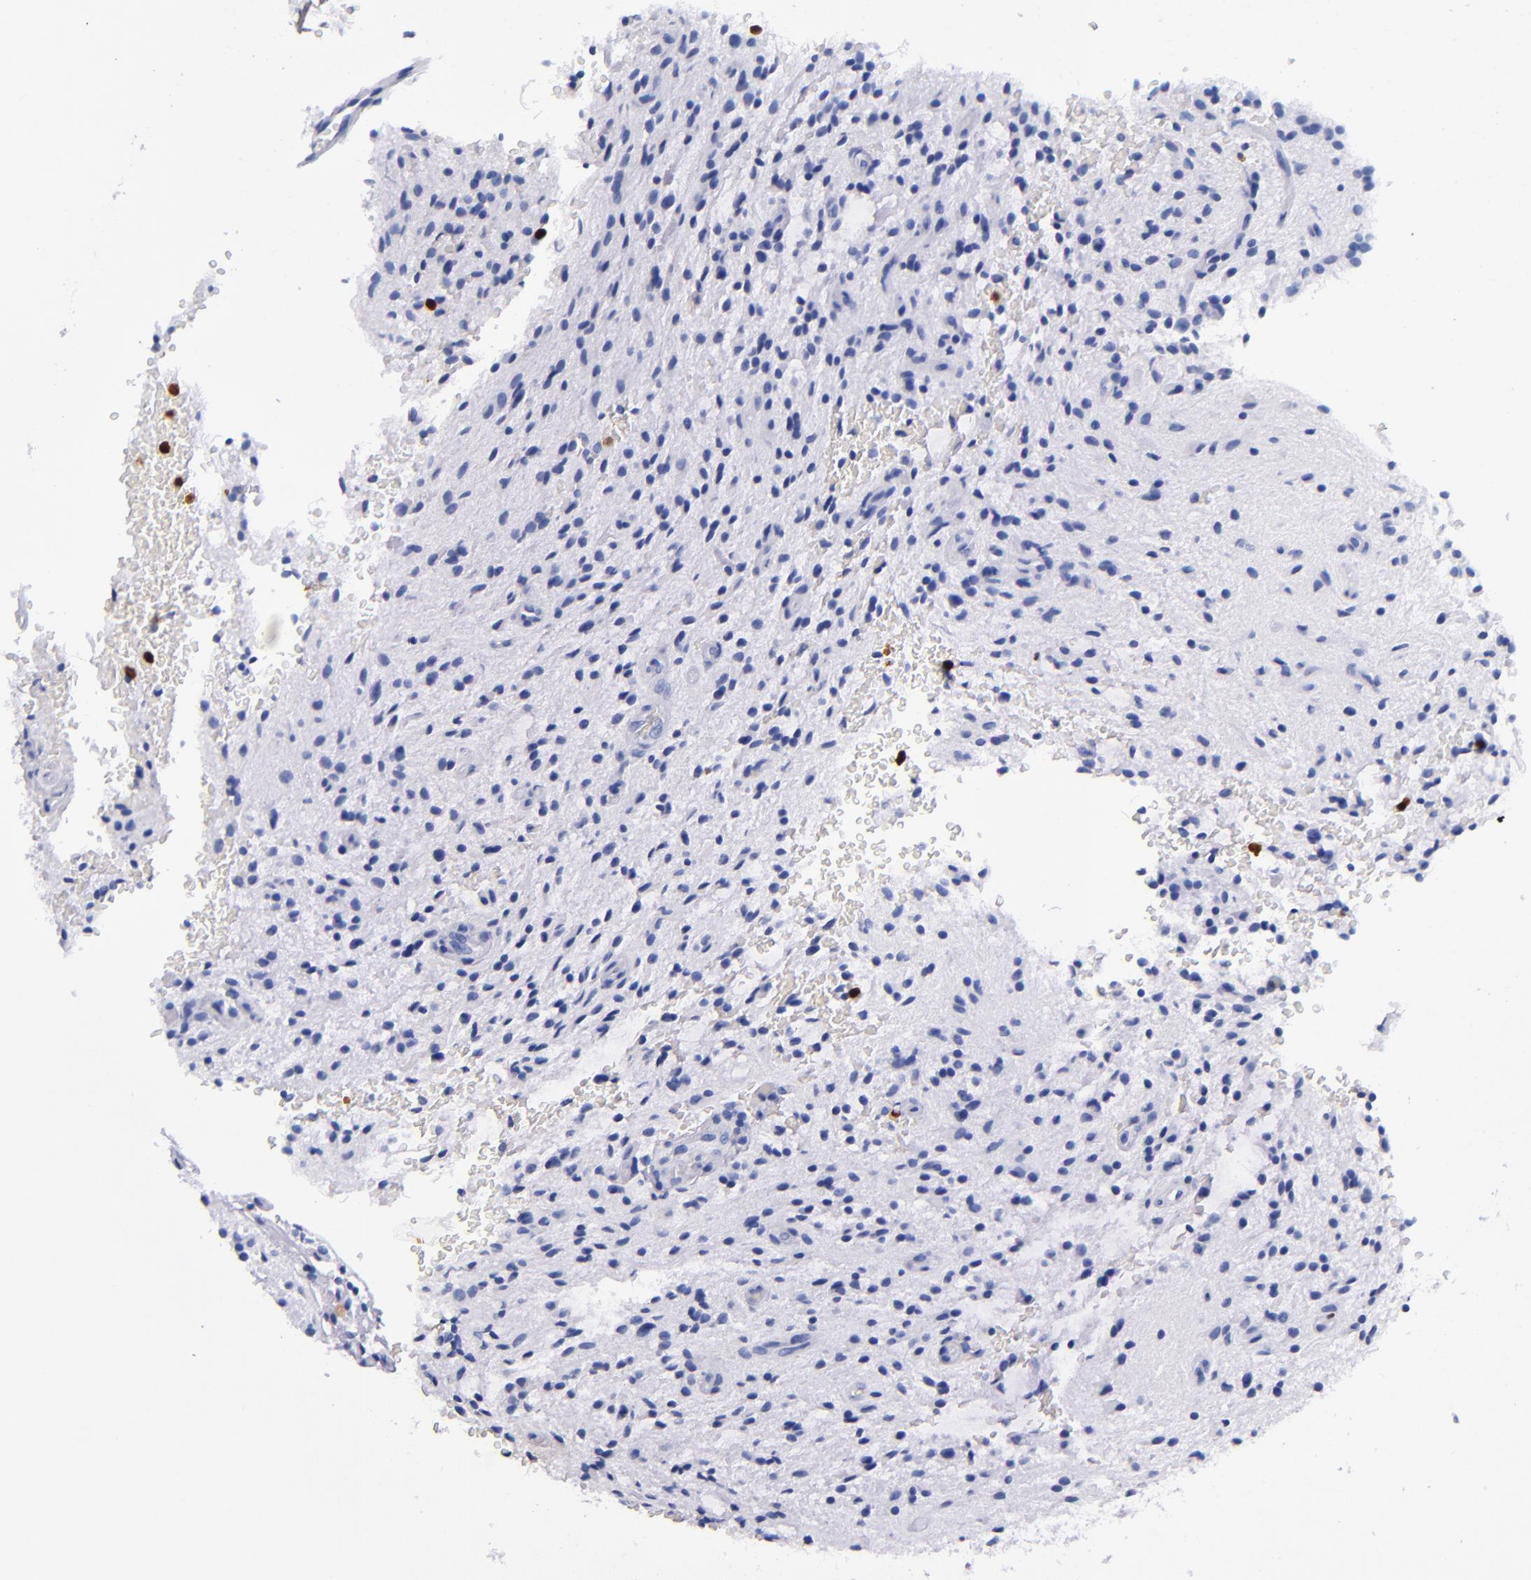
{"staining": {"intensity": "negative", "quantity": "none", "location": "none"}, "tissue": "glioma", "cell_type": "Tumor cells", "image_type": "cancer", "snomed": [{"axis": "morphology", "description": "Glioma, malignant, NOS"}, {"axis": "topography", "description": "Cerebellum"}], "caption": "A high-resolution micrograph shows IHC staining of glioma (malignant), which reveals no significant positivity in tumor cells.", "gene": "S100A8", "patient": {"sex": "female", "age": 10}}